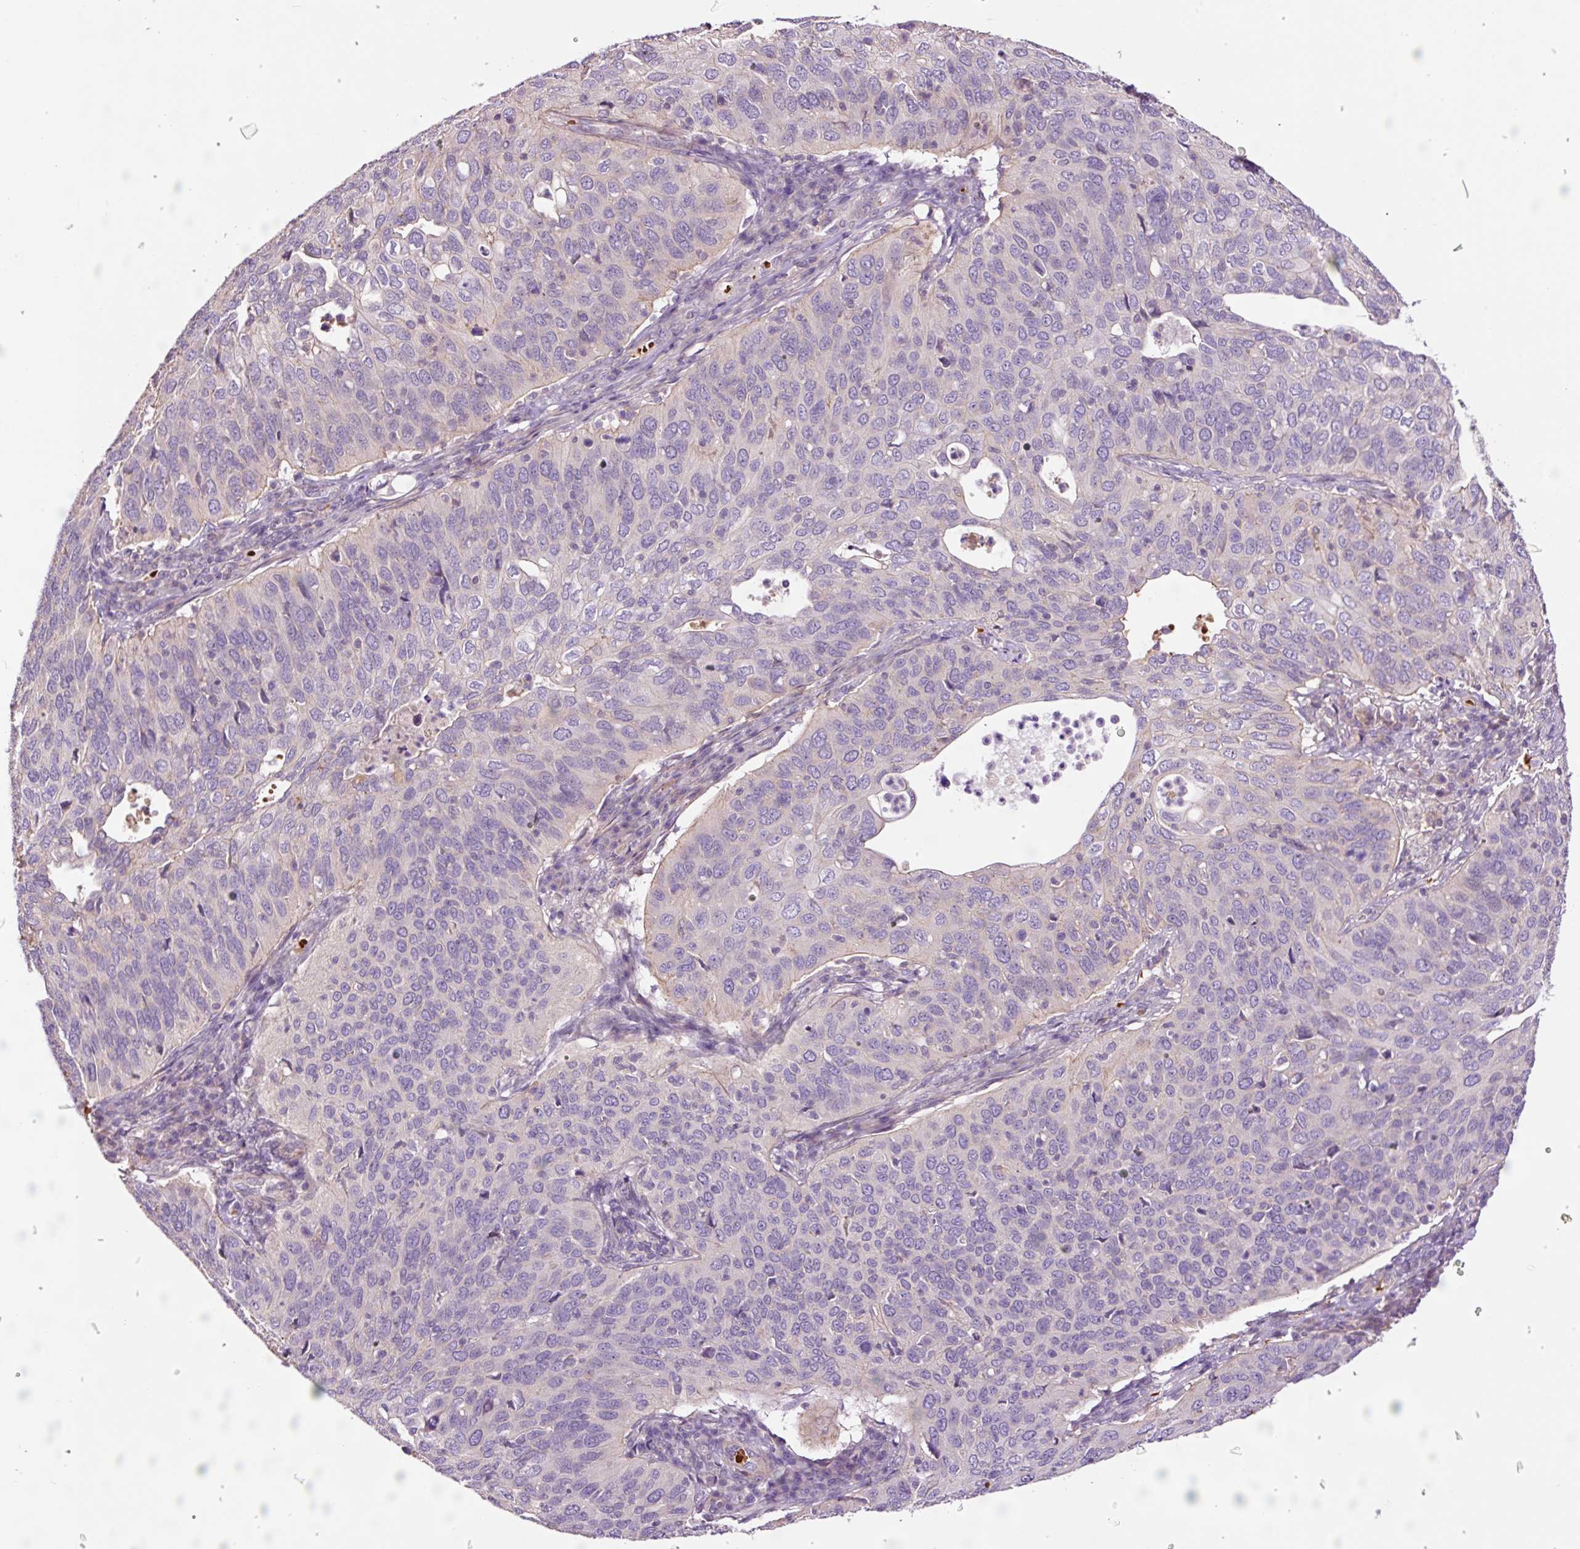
{"staining": {"intensity": "negative", "quantity": "none", "location": "none"}, "tissue": "cervical cancer", "cell_type": "Tumor cells", "image_type": "cancer", "snomed": [{"axis": "morphology", "description": "Squamous cell carcinoma, NOS"}, {"axis": "topography", "description": "Cervix"}], "caption": "Squamous cell carcinoma (cervical) was stained to show a protein in brown. There is no significant positivity in tumor cells.", "gene": "TMEM235", "patient": {"sex": "female", "age": 36}}